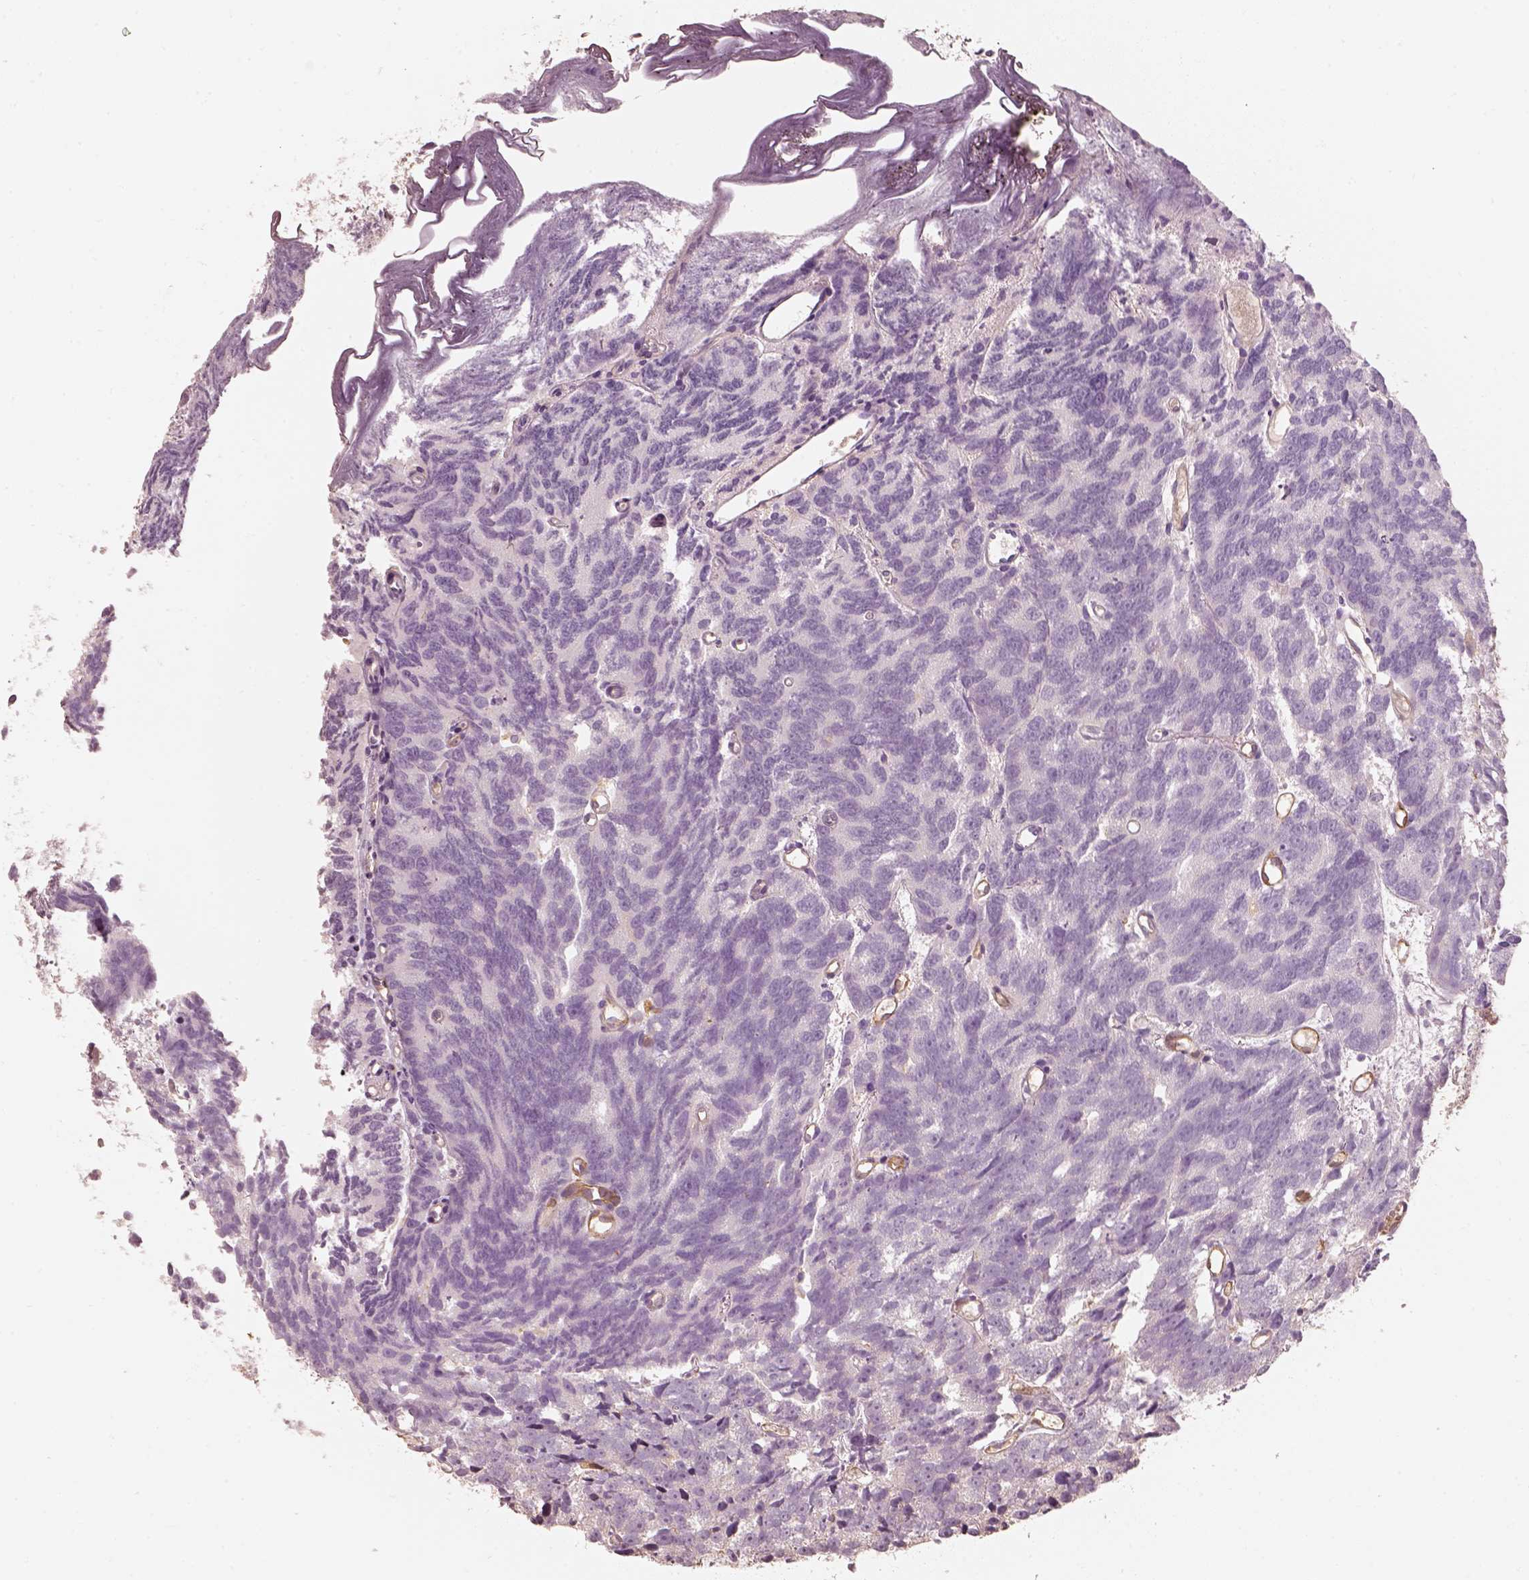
{"staining": {"intensity": "negative", "quantity": "none", "location": "none"}, "tissue": "prostate cancer", "cell_type": "Tumor cells", "image_type": "cancer", "snomed": [{"axis": "morphology", "description": "Adenocarcinoma, High grade"}, {"axis": "topography", "description": "Prostate"}], "caption": "A high-resolution photomicrograph shows immunohistochemistry staining of prostate adenocarcinoma (high-grade), which reveals no significant staining in tumor cells. The staining was performed using DAB (3,3'-diaminobenzidine) to visualize the protein expression in brown, while the nuclei were stained in blue with hematoxylin (Magnification: 20x).", "gene": "FSCN1", "patient": {"sex": "male", "age": 77}}